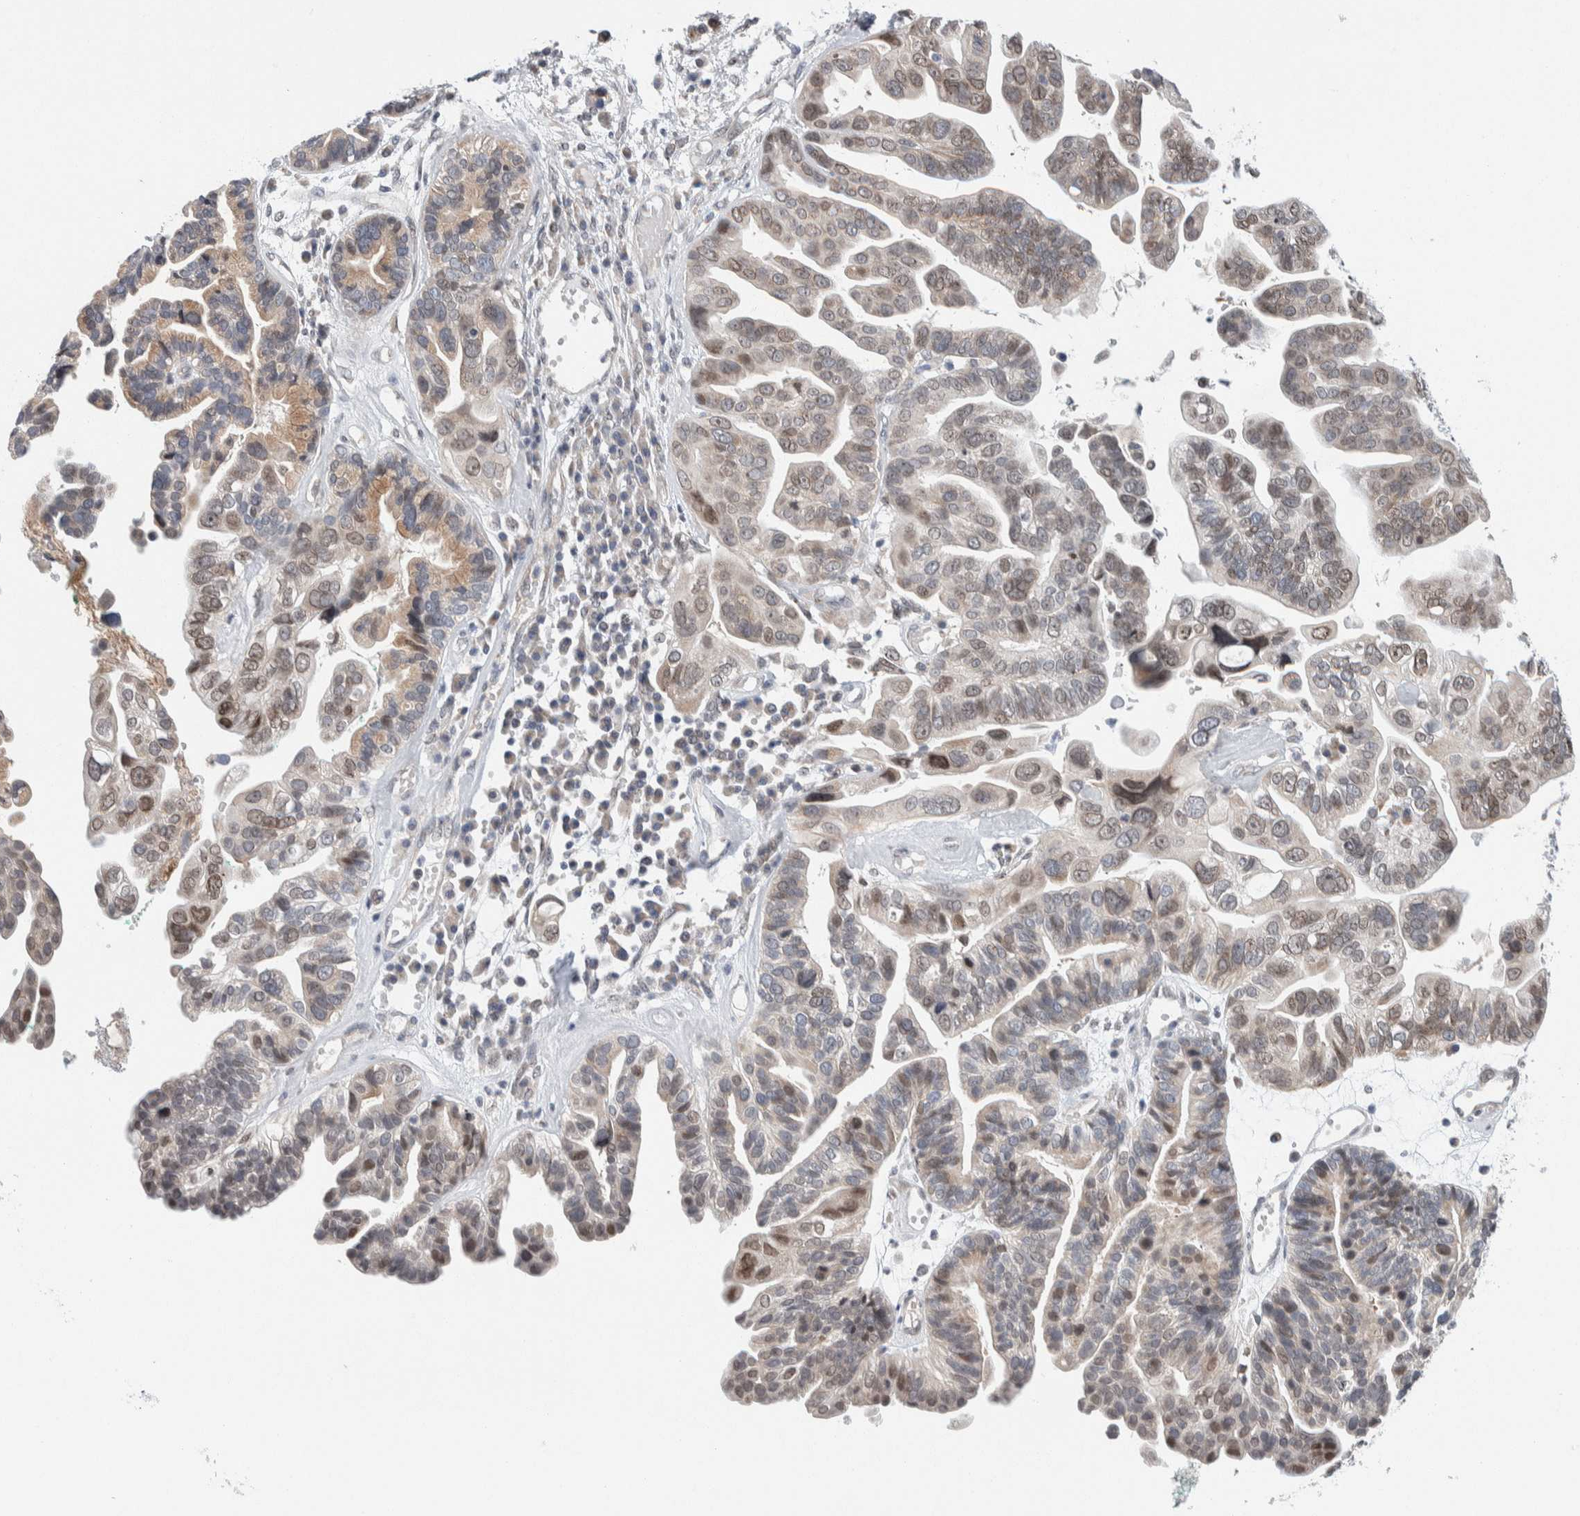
{"staining": {"intensity": "weak", "quantity": "25%-75%", "location": "cytoplasmic/membranous,nuclear"}, "tissue": "ovarian cancer", "cell_type": "Tumor cells", "image_type": "cancer", "snomed": [{"axis": "morphology", "description": "Cystadenocarcinoma, serous, NOS"}, {"axis": "topography", "description": "Ovary"}], "caption": "Tumor cells show low levels of weak cytoplasmic/membranous and nuclear positivity in about 25%-75% of cells in human ovarian serous cystadenocarcinoma.", "gene": "NEUROD1", "patient": {"sex": "female", "age": 56}}